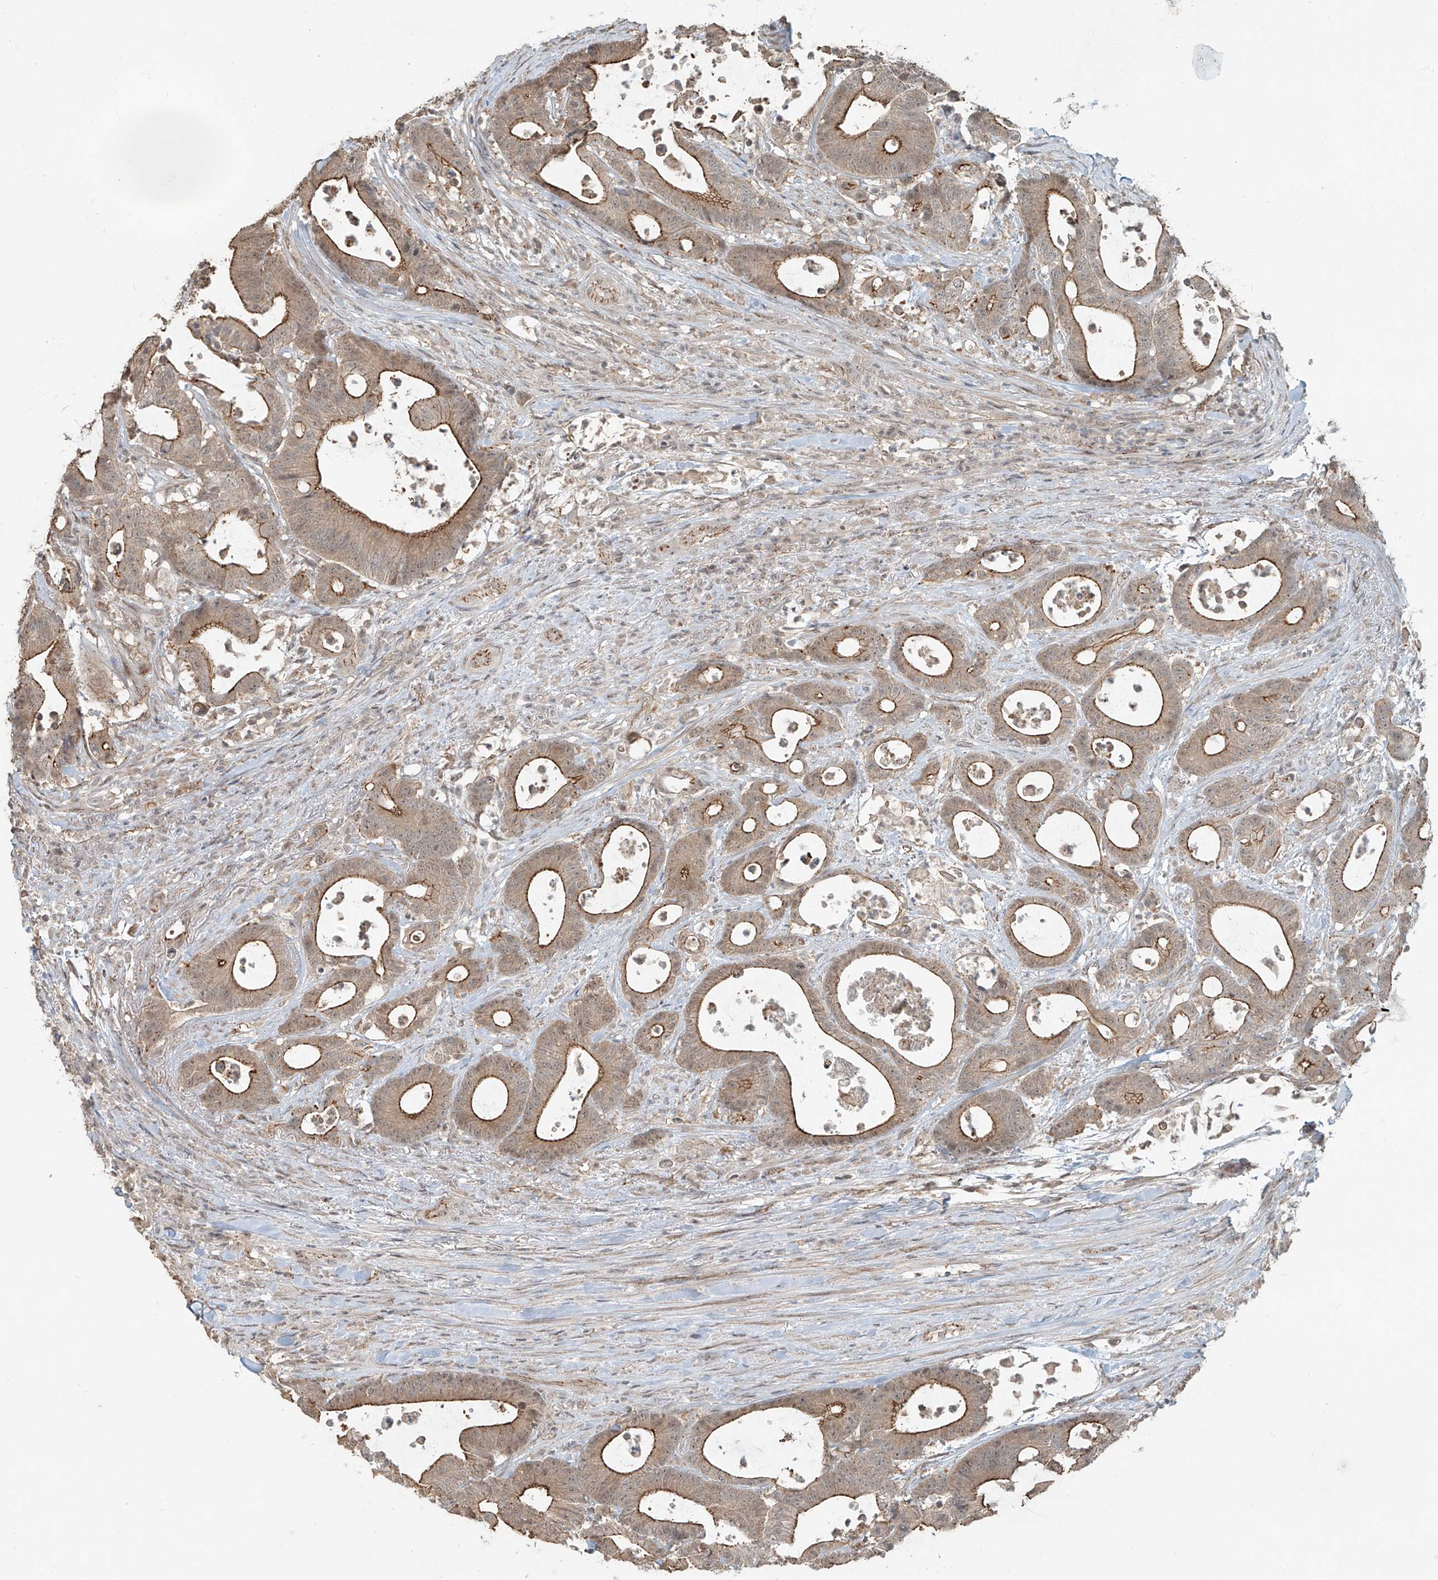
{"staining": {"intensity": "moderate", "quantity": ">75%", "location": "cytoplasmic/membranous"}, "tissue": "colorectal cancer", "cell_type": "Tumor cells", "image_type": "cancer", "snomed": [{"axis": "morphology", "description": "Adenocarcinoma, NOS"}, {"axis": "topography", "description": "Colon"}], "caption": "The photomicrograph shows staining of colorectal cancer (adenocarcinoma), revealing moderate cytoplasmic/membranous protein positivity (brown color) within tumor cells.", "gene": "ZNF16", "patient": {"sex": "female", "age": 84}}